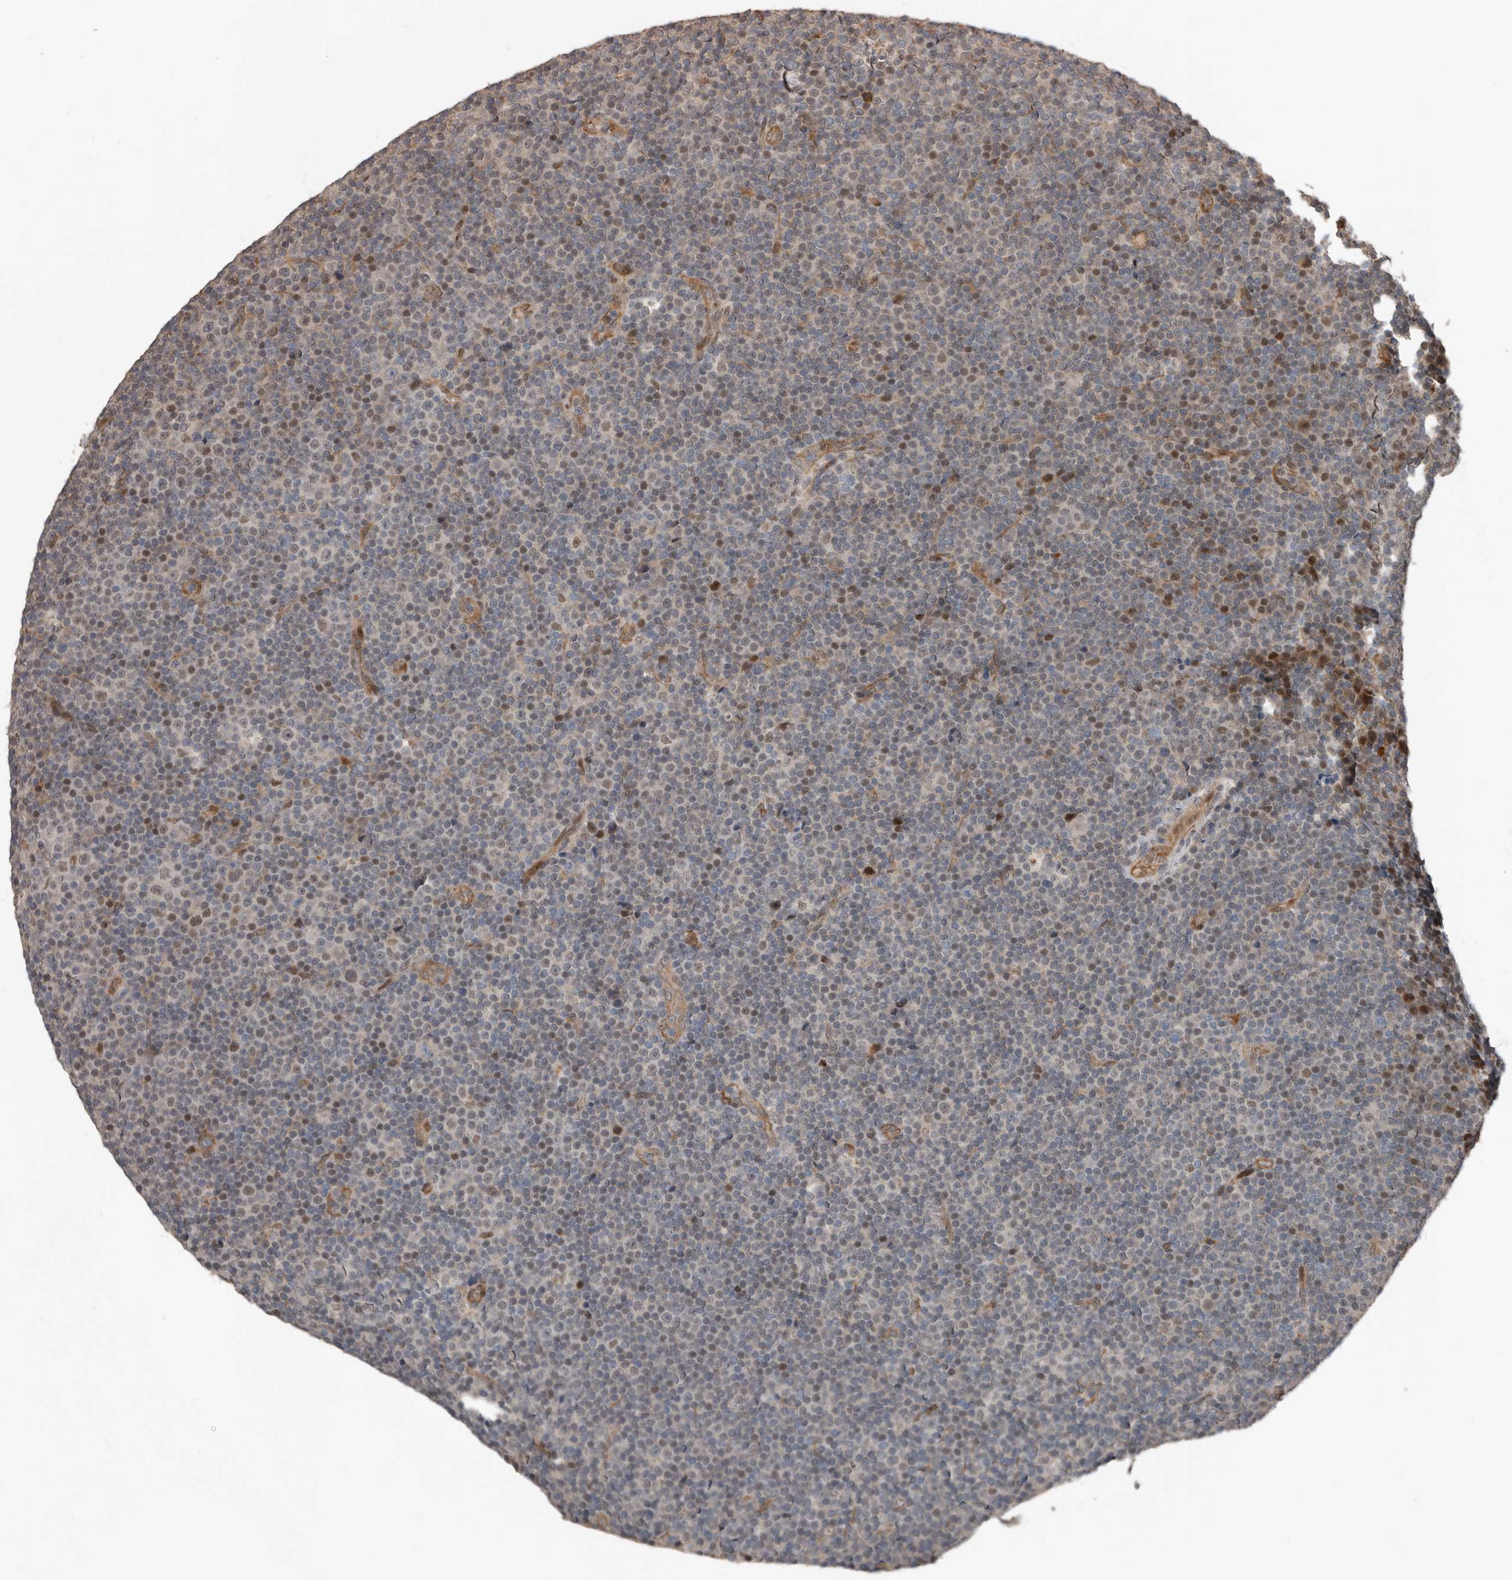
{"staining": {"intensity": "weak", "quantity": "<25%", "location": "nuclear"}, "tissue": "lymphoma", "cell_type": "Tumor cells", "image_type": "cancer", "snomed": [{"axis": "morphology", "description": "Malignant lymphoma, non-Hodgkin's type, Low grade"}, {"axis": "topography", "description": "Lymph node"}], "caption": "Immunohistochemistry histopathology image of neoplastic tissue: human malignant lymphoma, non-Hodgkin's type (low-grade) stained with DAB reveals no significant protein positivity in tumor cells. (DAB IHC visualized using brightfield microscopy, high magnification).", "gene": "YOD1", "patient": {"sex": "female", "age": 67}}